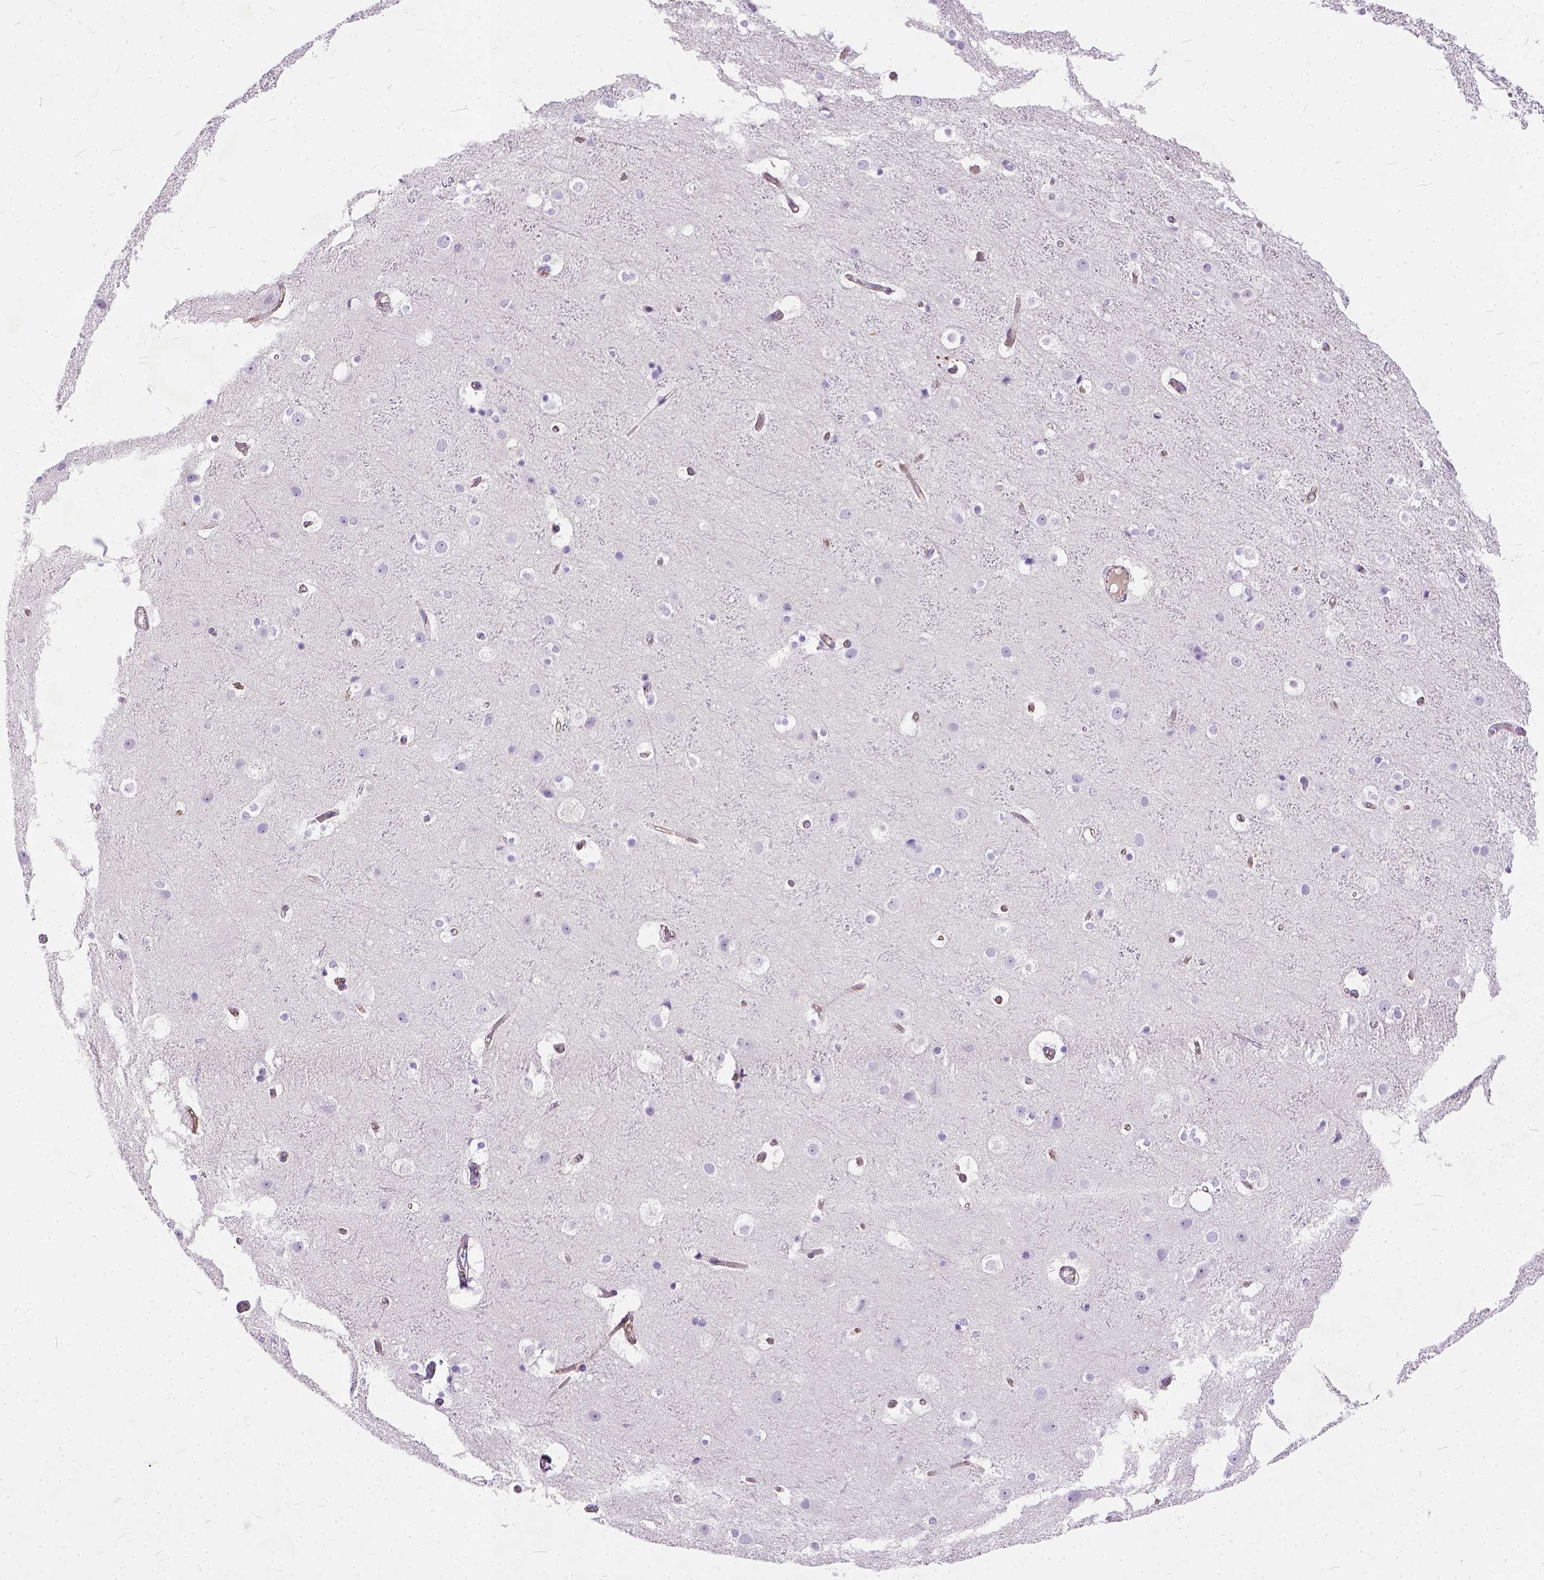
{"staining": {"intensity": "negative", "quantity": "none", "location": "none"}, "tissue": "cerebral cortex", "cell_type": "Endothelial cells", "image_type": "normal", "snomed": [{"axis": "morphology", "description": "Normal tissue, NOS"}, {"axis": "topography", "description": "Cerebral cortex"}], "caption": "This is an immunohistochemistry histopathology image of normal cerebral cortex. There is no staining in endothelial cells.", "gene": "ADGRF1", "patient": {"sex": "female", "age": 52}}